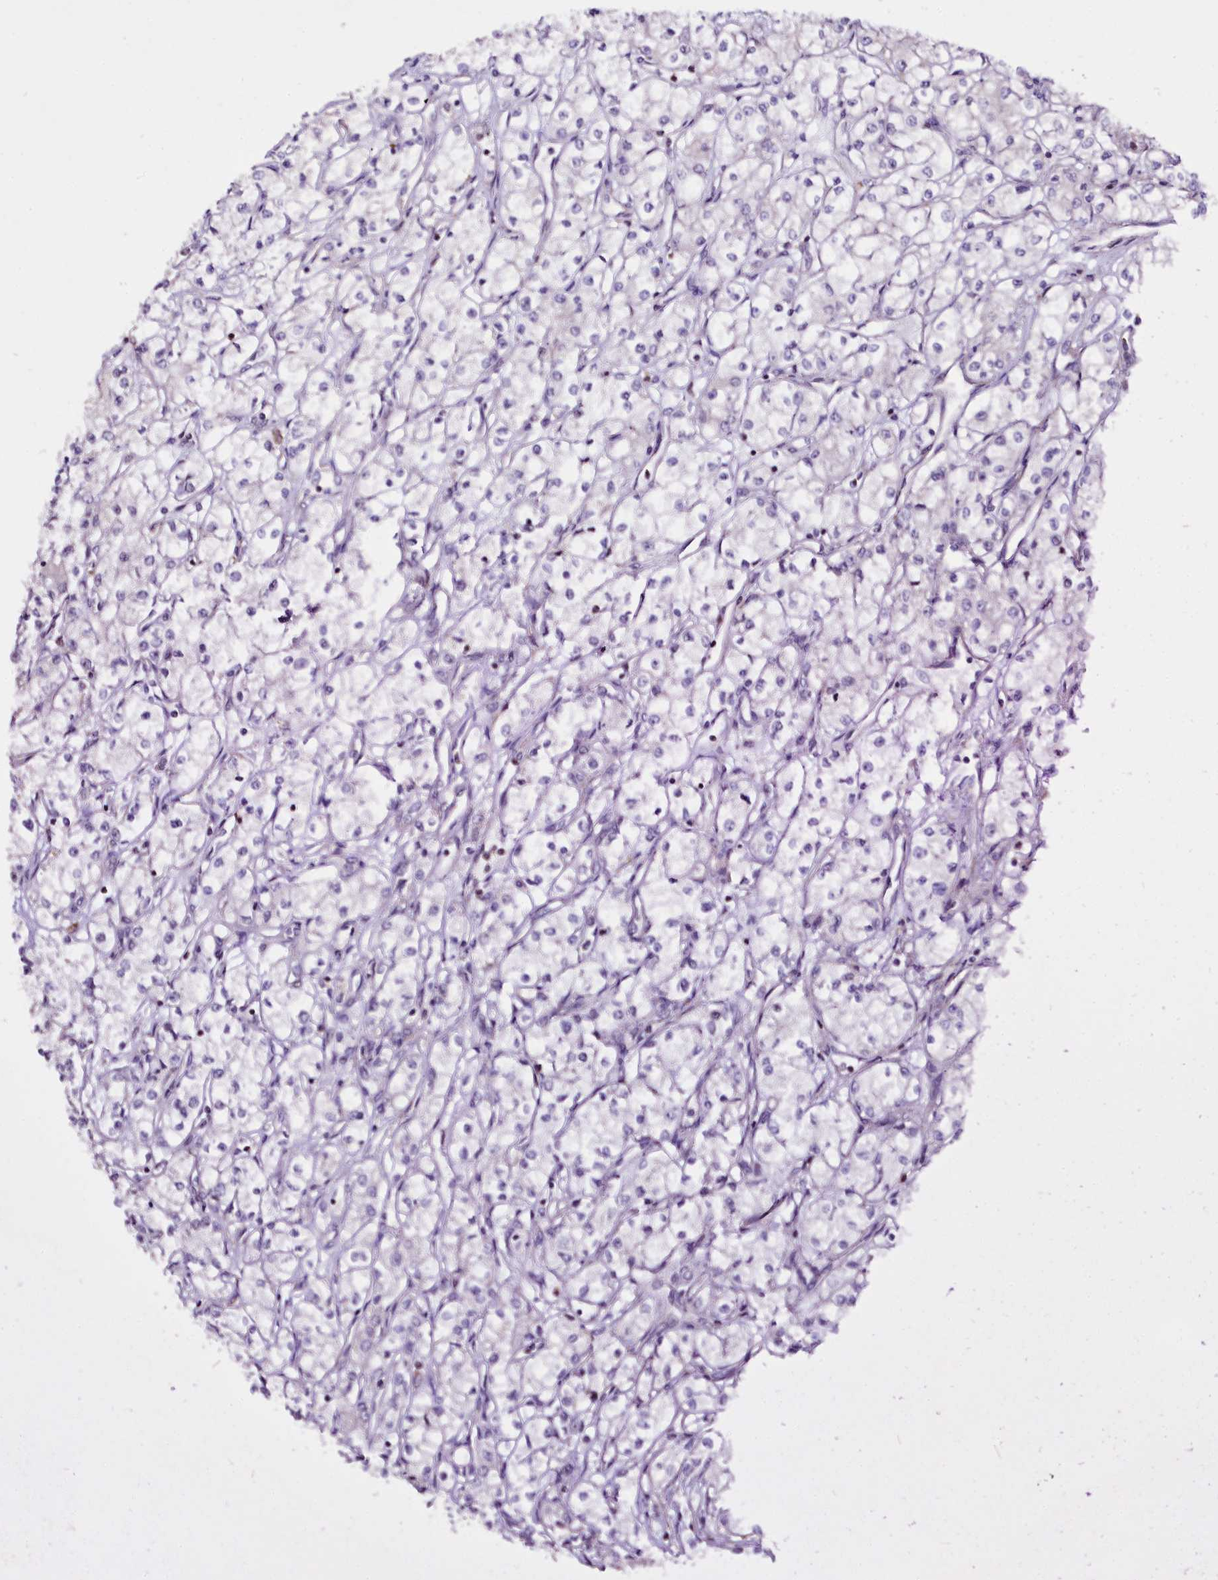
{"staining": {"intensity": "negative", "quantity": "none", "location": "none"}, "tissue": "renal cancer", "cell_type": "Tumor cells", "image_type": "cancer", "snomed": [{"axis": "morphology", "description": "Adenocarcinoma, NOS"}, {"axis": "topography", "description": "Kidney"}], "caption": "Immunohistochemistry micrograph of neoplastic tissue: human renal cancer stained with DAB shows no significant protein expression in tumor cells. (Stains: DAB IHC with hematoxylin counter stain, Microscopy: brightfield microscopy at high magnification).", "gene": "RPUSD3", "patient": {"sex": "male", "age": 59}}